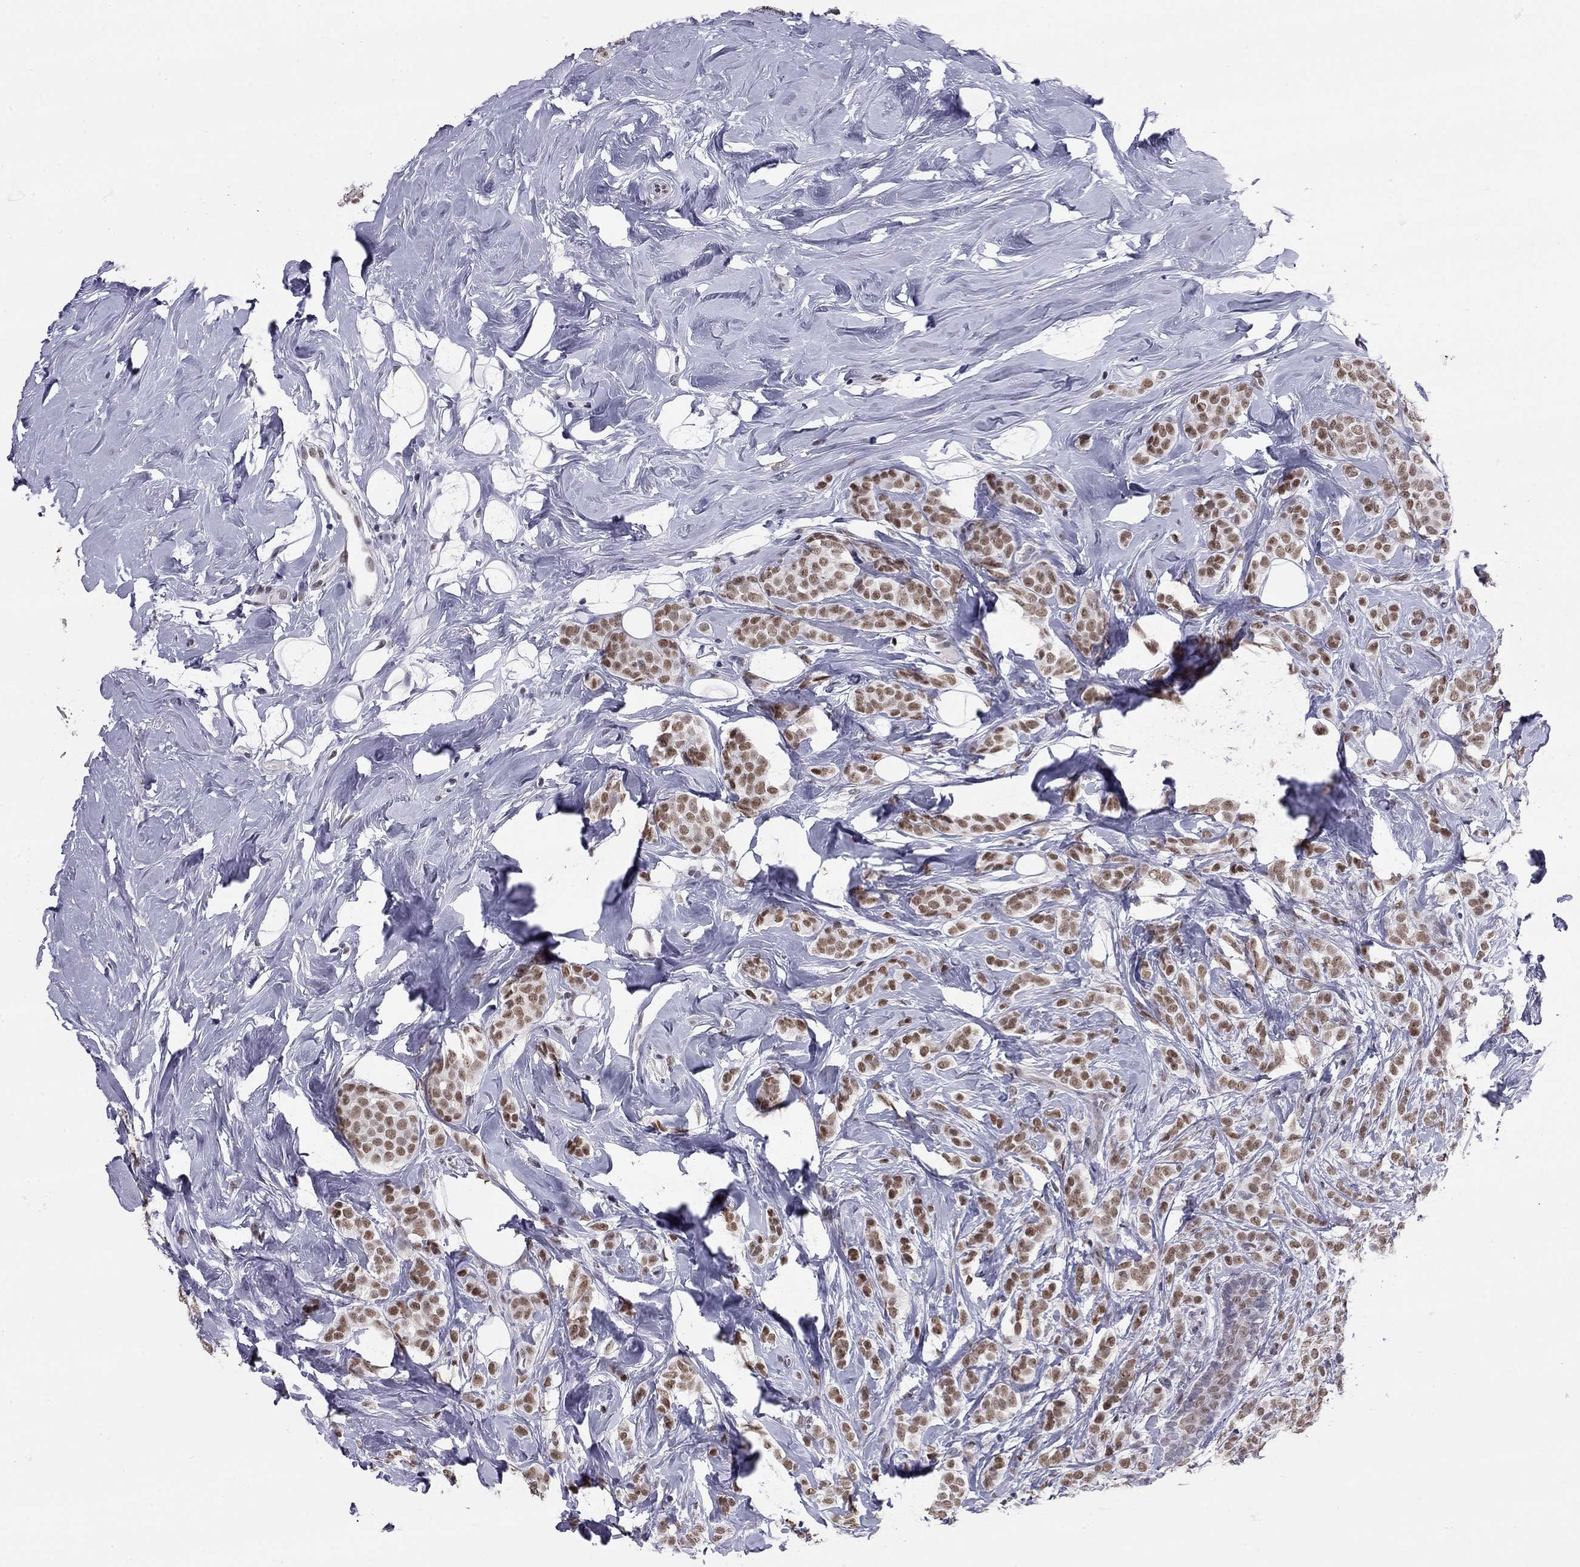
{"staining": {"intensity": "moderate", "quantity": ">75%", "location": "nuclear"}, "tissue": "breast cancer", "cell_type": "Tumor cells", "image_type": "cancer", "snomed": [{"axis": "morphology", "description": "Lobular carcinoma"}, {"axis": "topography", "description": "Breast"}], "caption": "Breast cancer stained with a protein marker reveals moderate staining in tumor cells.", "gene": "DOT1L", "patient": {"sex": "female", "age": 49}}